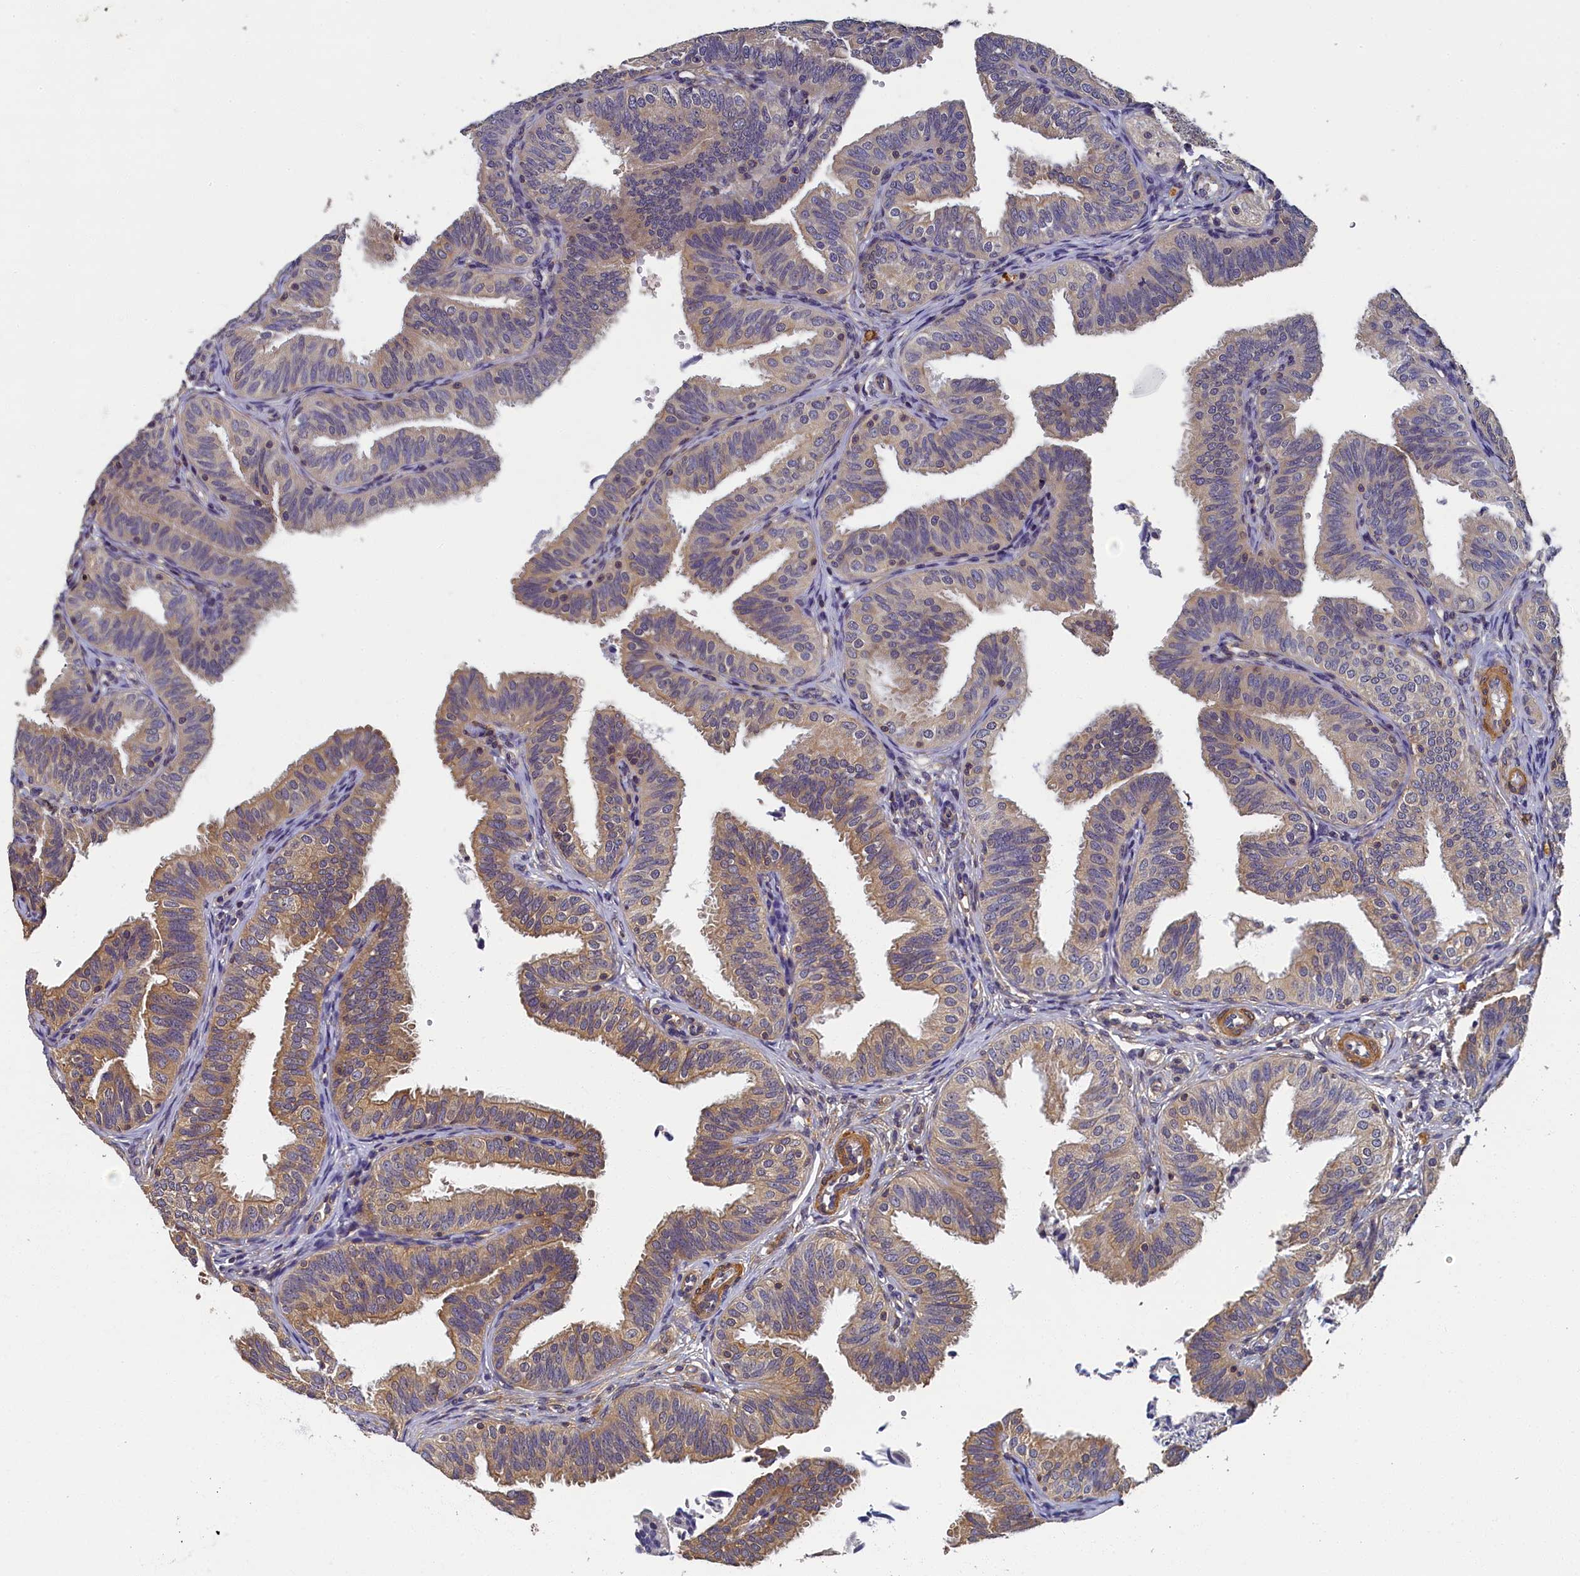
{"staining": {"intensity": "moderate", "quantity": "25%-75%", "location": "cytoplasmic/membranous"}, "tissue": "fallopian tube", "cell_type": "Glandular cells", "image_type": "normal", "snomed": [{"axis": "morphology", "description": "Normal tissue, NOS"}, {"axis": "topography", "description": "Fallopian tube"}], "caption": "A brown stain shows moderate cytoplasmic/membranous staining of a protein in glandular cells of unremarkable human fallopian tube. (DAB IHC, brown staining for protein, blue staining for nuclei).", "gene": "TBCB", "patient": {"sex": "female", "age": 35}}